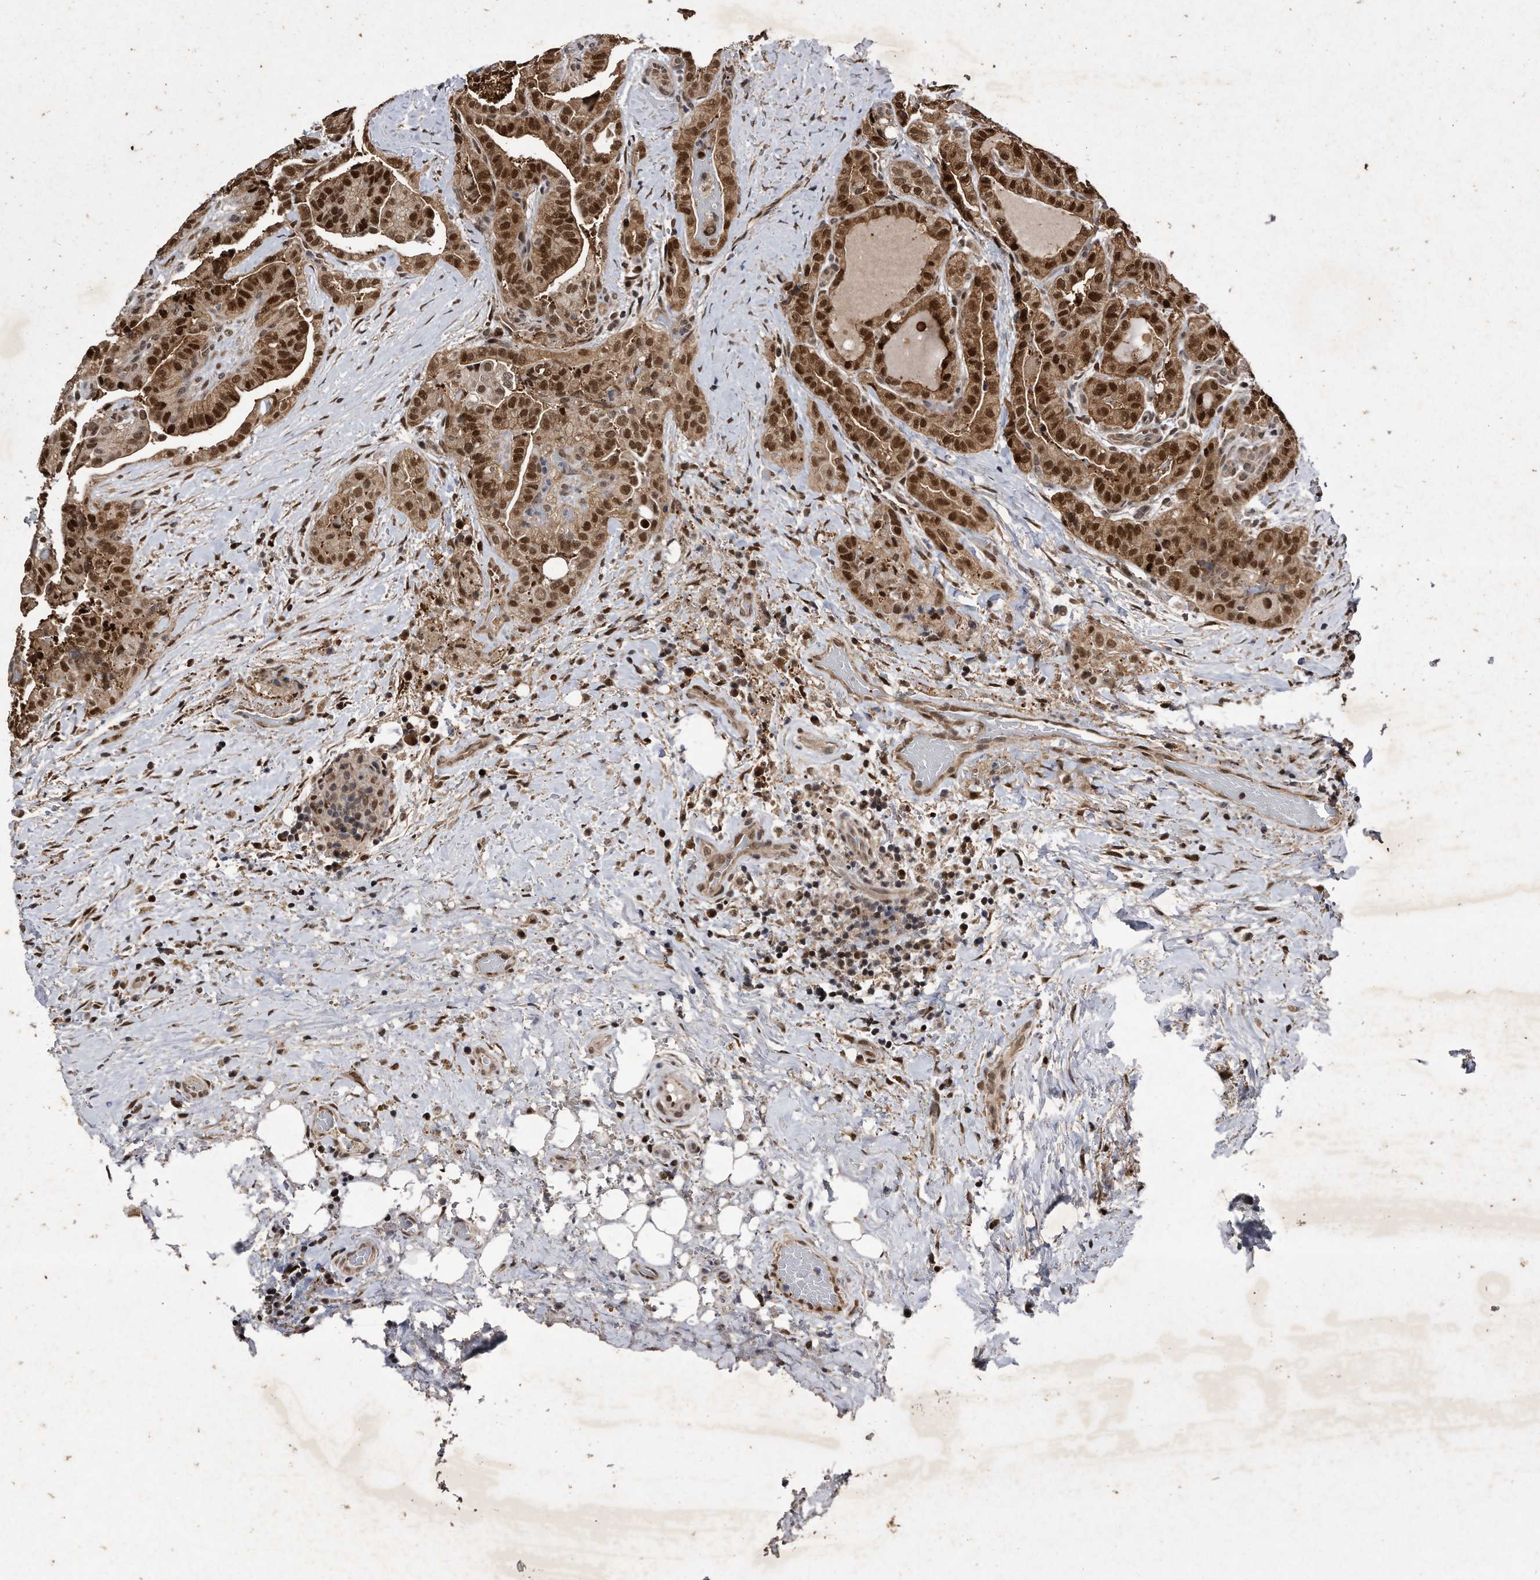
{"staining": {"intensity": "moderate", "quantity": ">75%", "location": "cytoplasmic/membranous,nuclear"}, "tissue": "thyroid cancer", "cell_type": "Tumor cells", "image_type": "cancer", "snomed": [{"axis": "morphology", "description": "Papillary adenocarcinoma, NOS"}, {"axis": "topography", "description": "Thyroid gland"}], "caption": "Immunohistochemistry staining of thyroid papillary adenocarcinoma, which reveals medium levels of moderate cytoplasmic/membranous and nuclear expression in approximately >75% of tumor cells indicating moderate cytoplasmic/membranous and nuclear protein expression. The staining was performed using DAB (3,3'-diaminobenzidine) (brown) for protein detection and nuclei were counterstained in hematoxylin (blue).", "gene": "RAD23B", "patient": {"sex": "male", "age": 77}}